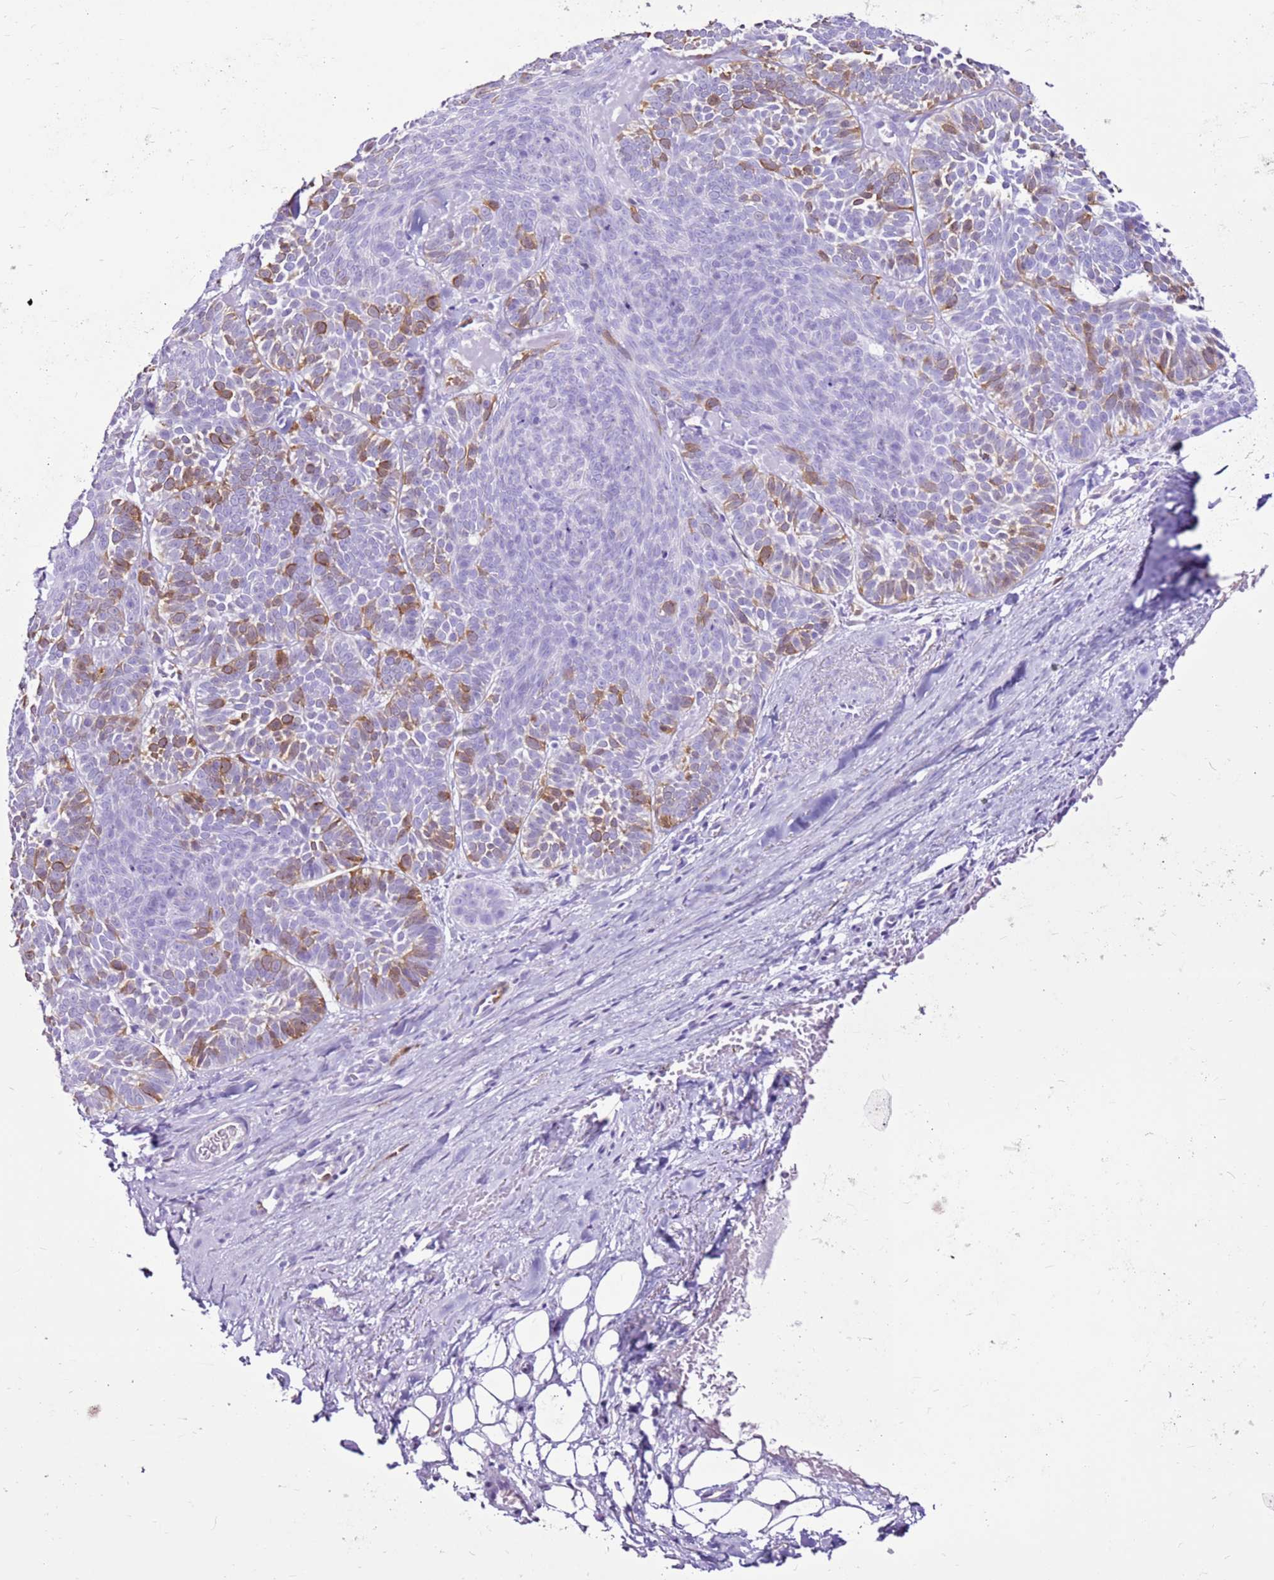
{"staining": {"intensity": "moderate", "quantity": "<25%", "location": "cytoplasmic/membranous"}, "tissue": "skin cancer", "cell_type": "Tumor cells", "image_type": "cancer", "snomed": [{"axis": "morphology", "description": "Basal cell carcinoma"}, {"axis": "topography", "description": "Skin"}], "caption": "Skin basal cell carcinoma stained with a brown dye demonstrates moderate cytoplasmic/membranous positive positivity in about <25% of tumor cells.", "gene": "SPC25", "patient": {"sex": "male", "age": 85}}